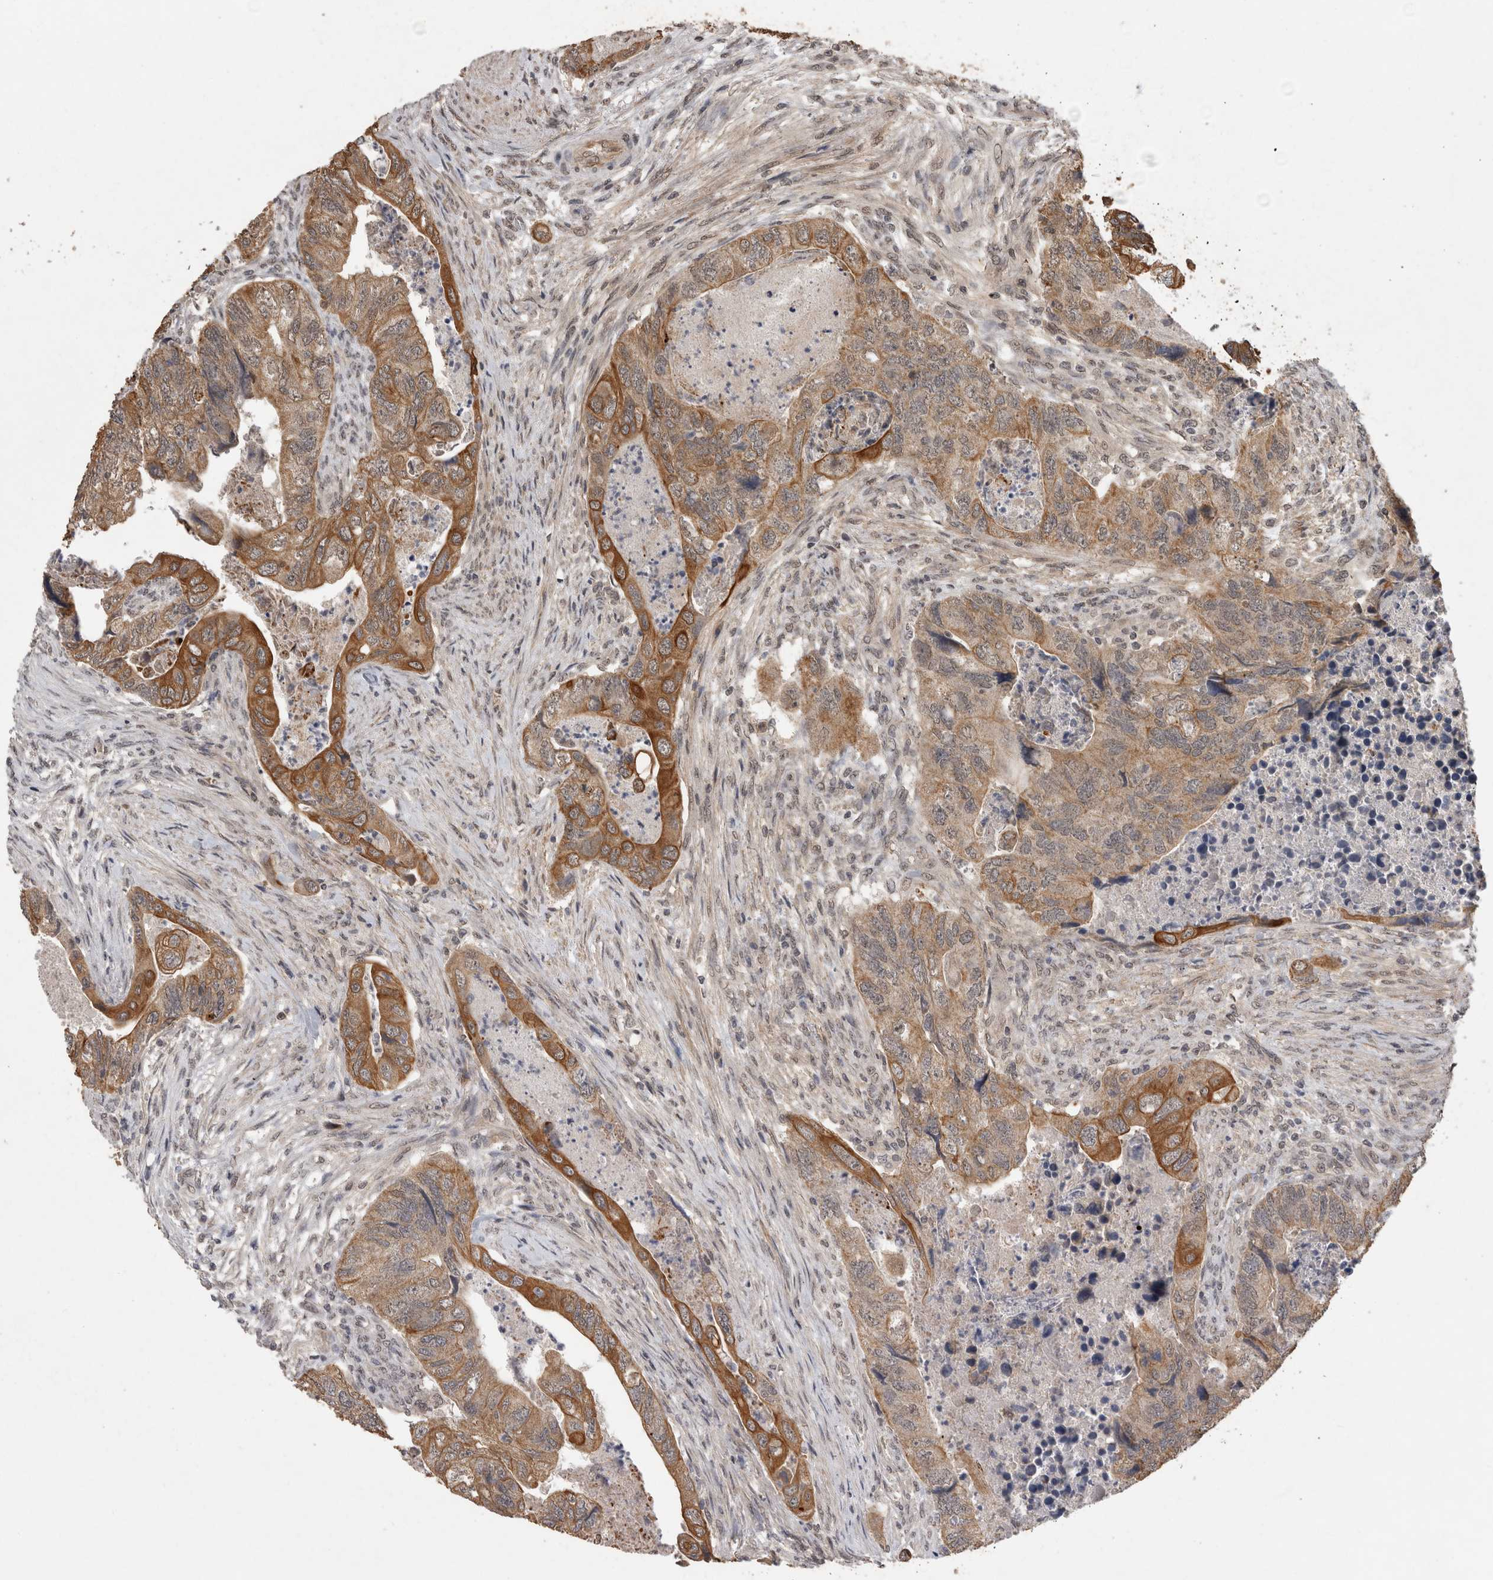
{"staining": {"intensity": "strong", "quantity": "25%-75%", "location": "cytoplasmic/membranous"}, "tissue": "colorectal cancer", "cell_type": "Tumor cells", "image_type": "cancer", "snomed": [{"axis": "morphology", "description": "Adenocarcinoma, NOS"}, {"axis": "topography", "description": "Rectum"}], "caption": "Immunohistochemistry histopathology image of neoplastic tissue: colorectal cancer stained using immunohistochemistry (IHC) demonstrates high levels of strong protein expression localized specifically in the cytoplasmic/membranous of tumor cells, appearing as a cytoplasmic/membranous brown color.", "gene": "RHPN1", "patient": {"sex": "male", "age": 63}}